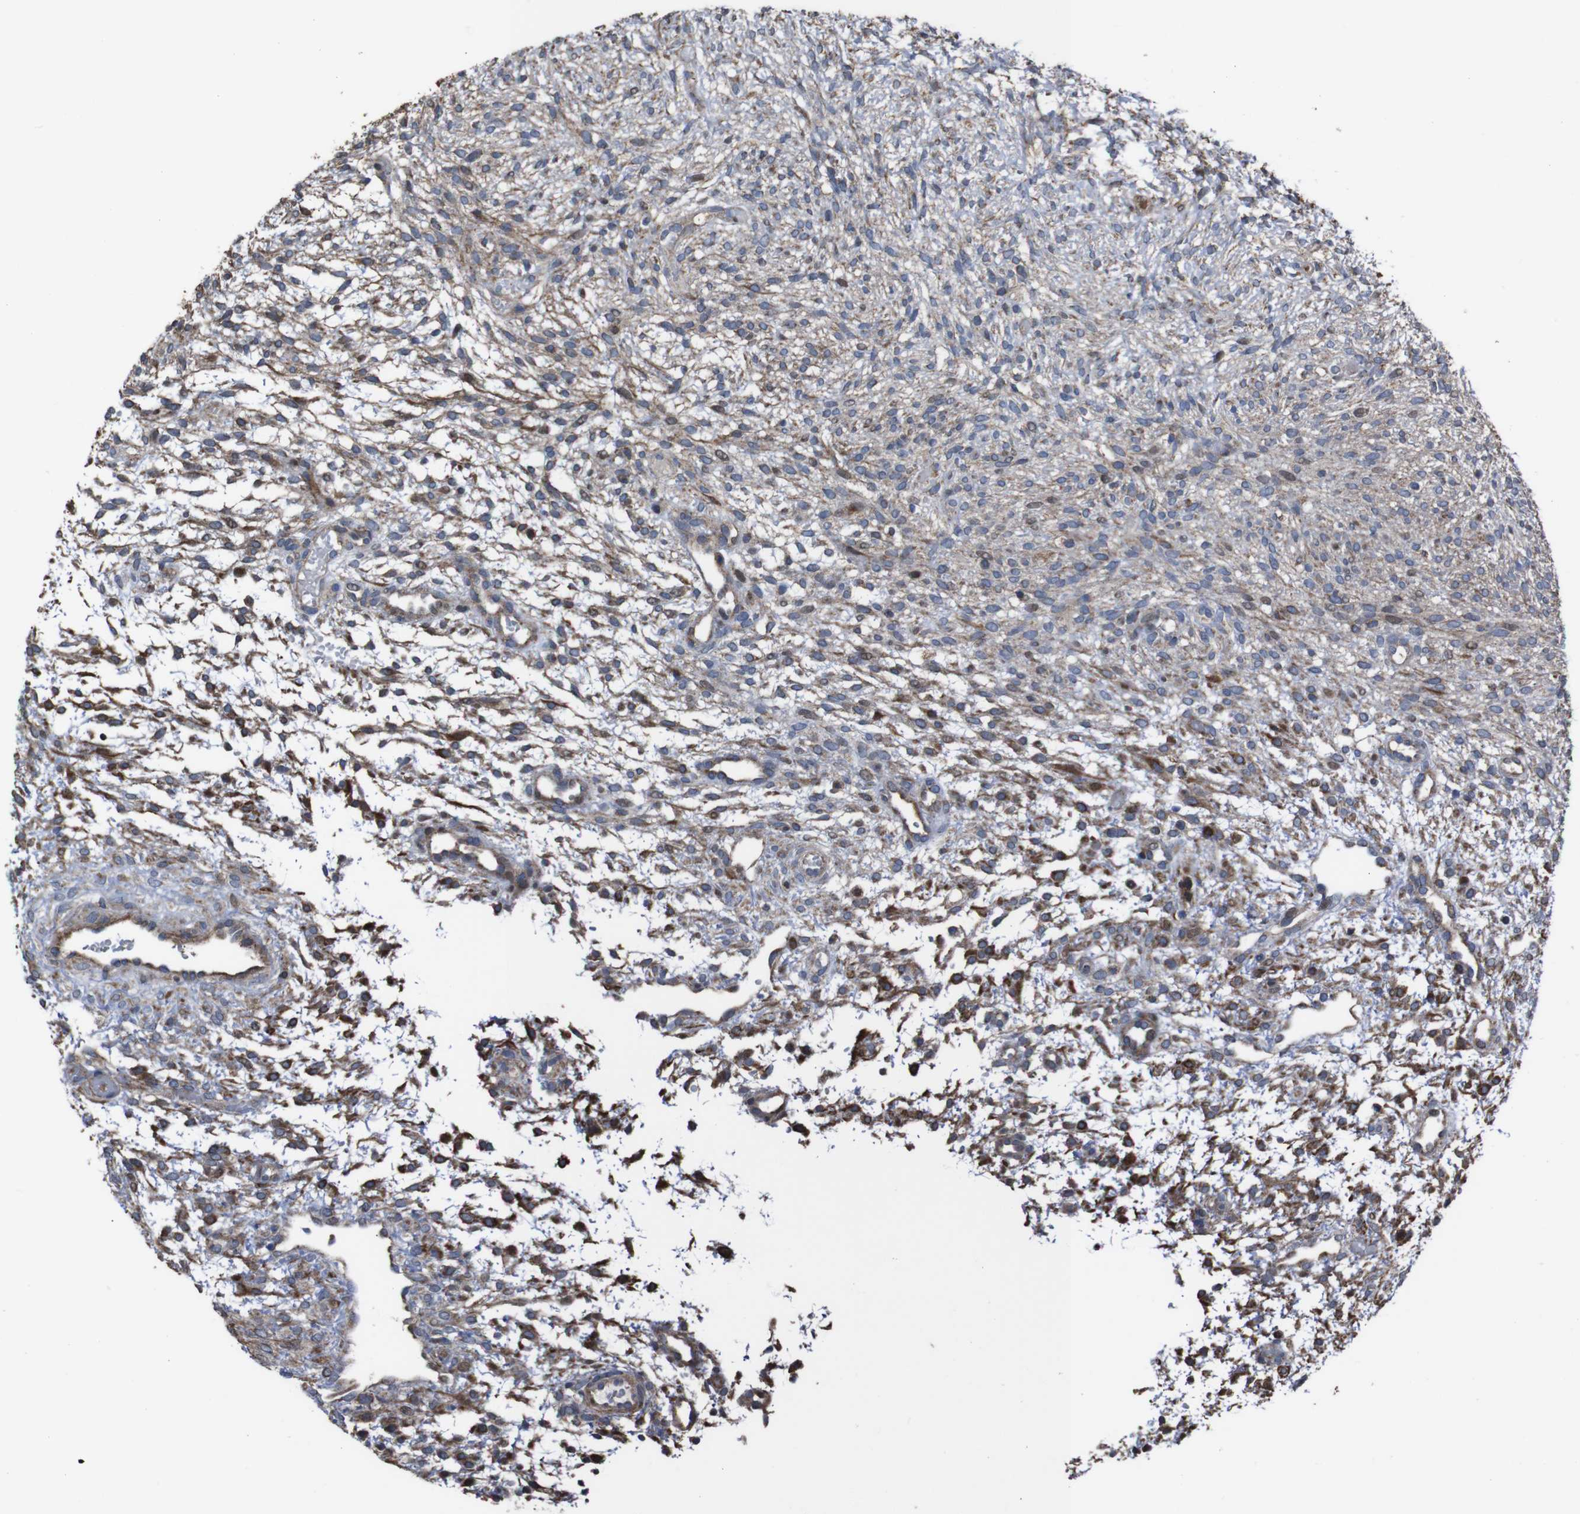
{"staining": {"intensity": "moderate", "quantity": "25%-75%", "location": "cytoplasmic/membranous"}, "tissue": "ovary", "cell_type": "Follicle cells", "image_type": "normal", "snomed": [{"axis": "morphology", "description": "Normal tissue, NOS"}, {"axis": "morphology", "description": "Cyst, NOS"}, {"axis": "topography", "description": "Ovary"}], "caption": "Immunohistochemical staining of benign human ovary shows moderate cytoplasmic/membranous protein positivity in approximately 25%-75% of follicle cells.", "gene": "SNN", "patient": {"sex": "female", "age": 18}}